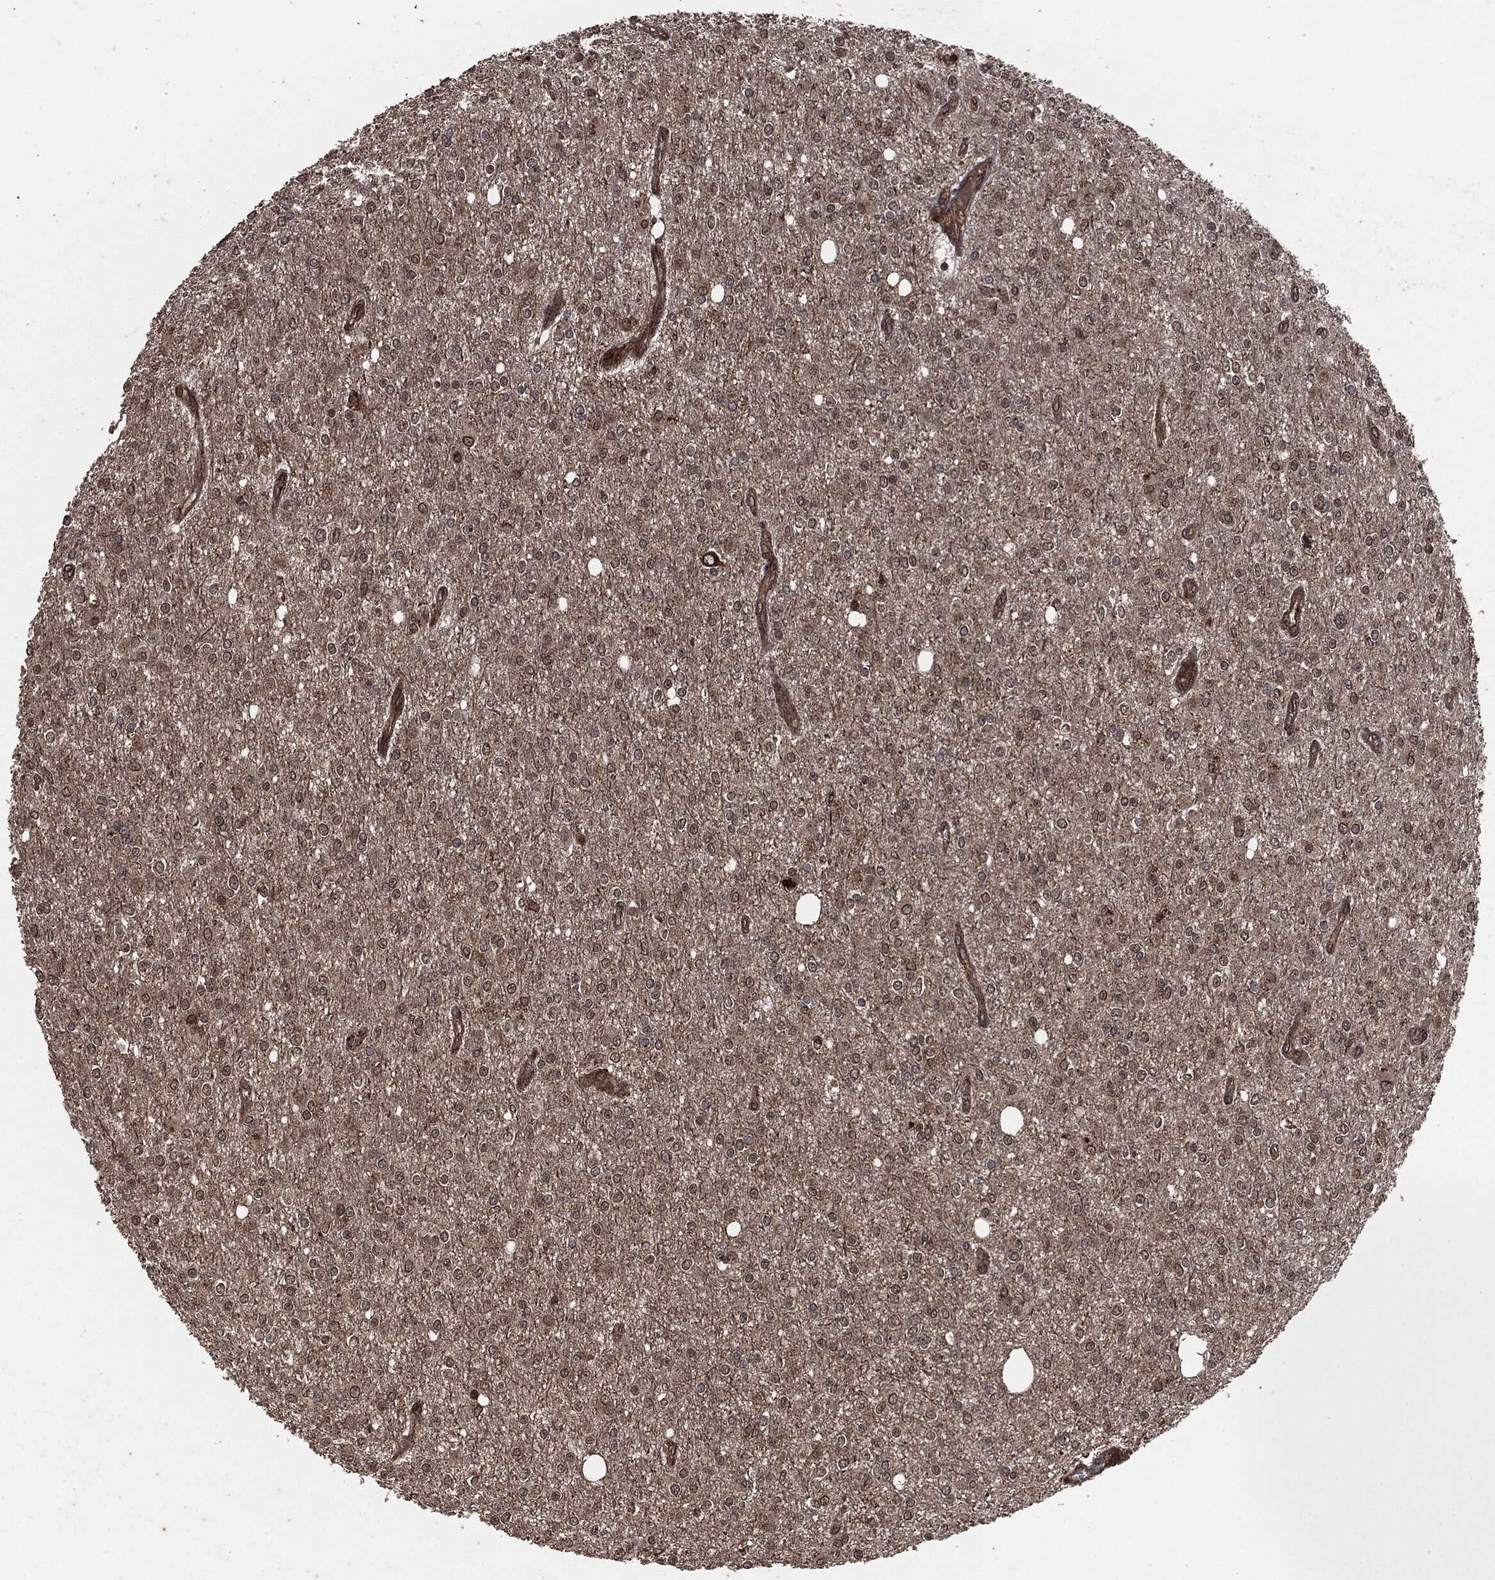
{"staining": {"intensity": "negative", "quantity": "none", "location": "none"}, "tissue": "glioma", "cell_type": "Tumor cells", "image_type": "cancer", "snomed": [{"axis": "morphology", "description": "Glioma, malignant, Low grade"}, {"axis": "topography", "description": "Brain"}], "caption": "Immunohistochemistry (IHC) image of human glioma stained for a protein (brown), which exhibits no expression in tumor cells. (Brightfield microscopy of DAB immunohistochemistry (IHC) at high magnification).", "gene": "IFIT1", "patient": {"sex": "female", "age": 45}}